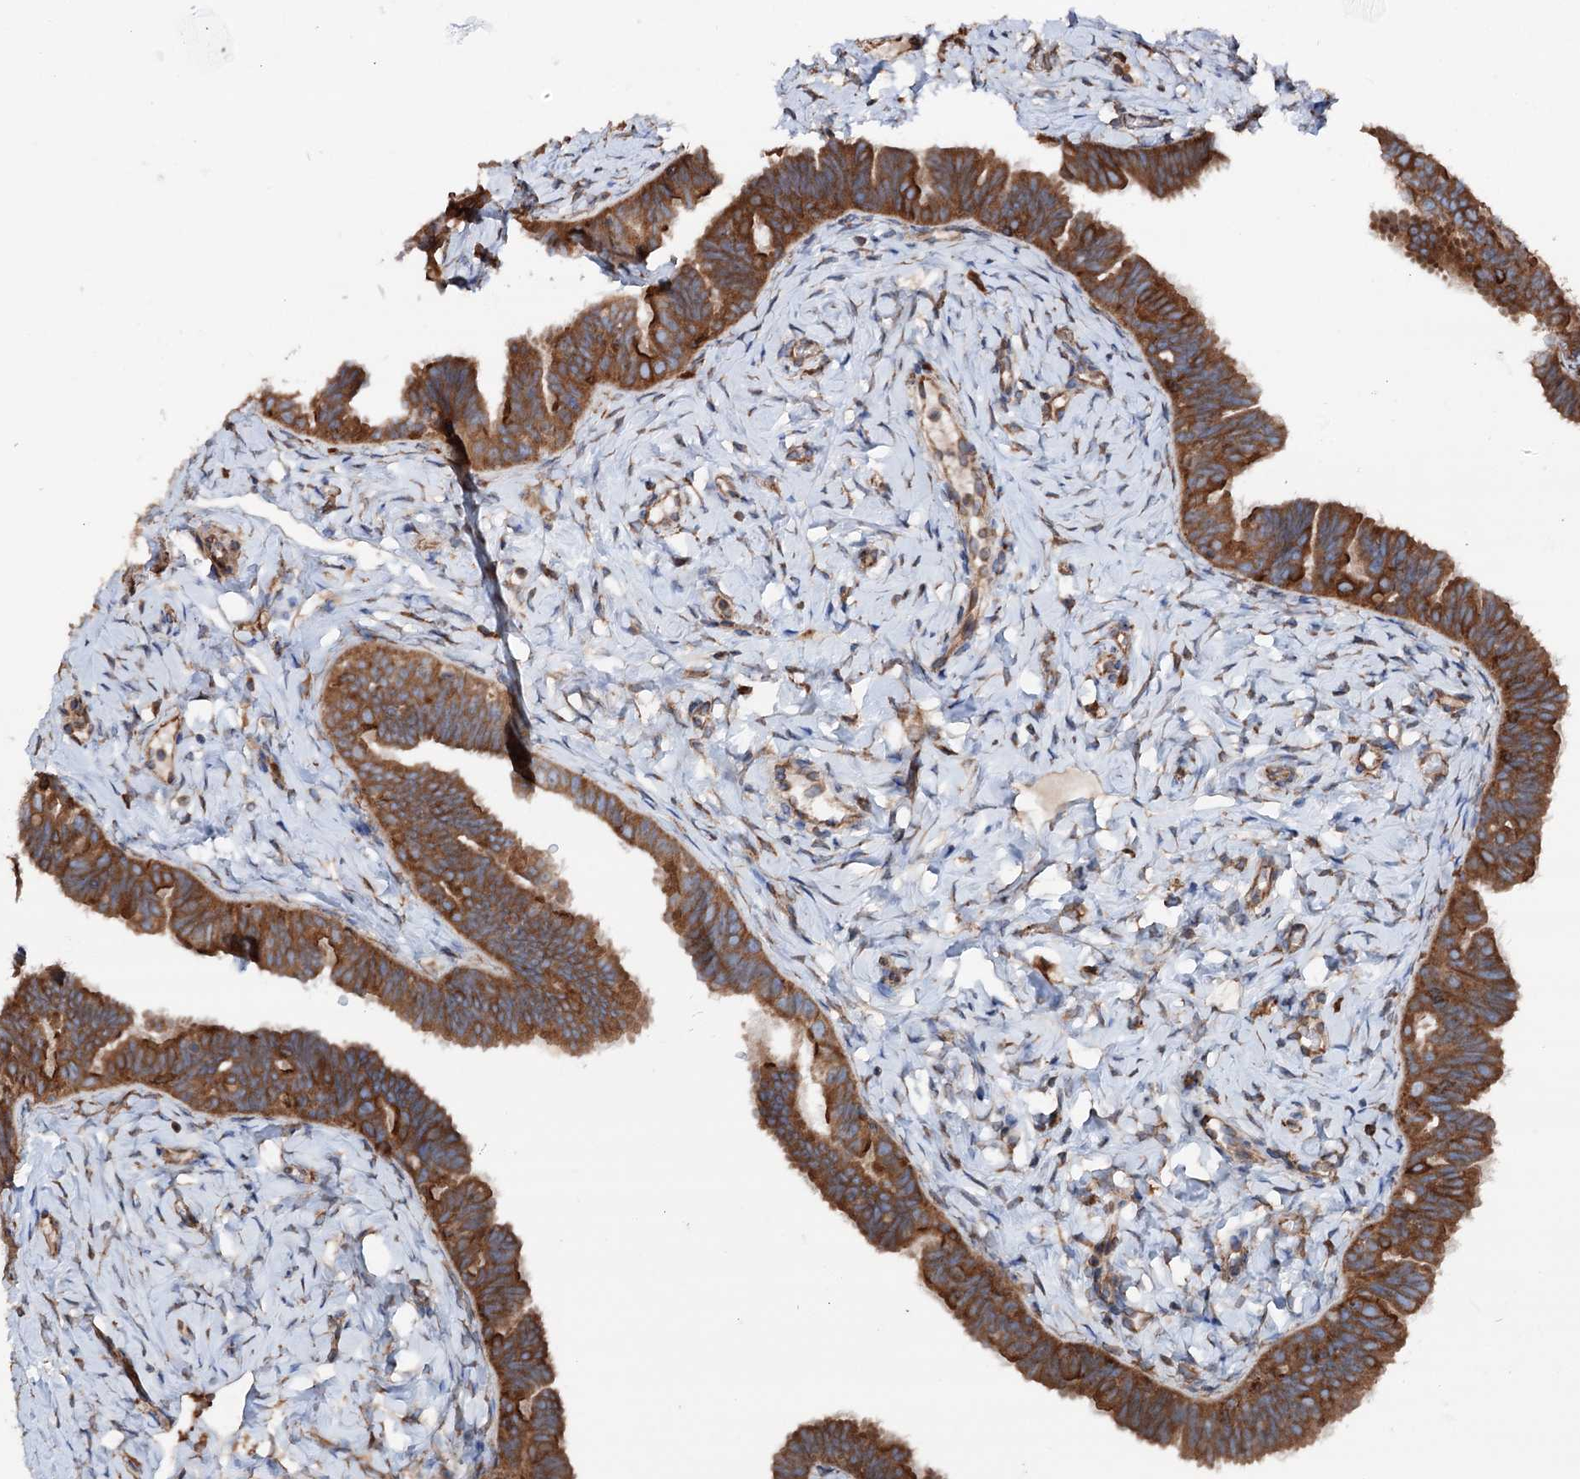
{"staining": {"intensity": "moderate", "quantity": ">75%", "location": "cytoplasmic/membranous"}, "tissue": "fallopian tube", "cell_type": "Glandular cells", "image_type": "normal", "snomed": [{"axis": "morphology", "description": "Normal tissue, NOS"}, {"axis": "topography", "description": "Fallopian tube"}], "caption": "Fallopian tube was stained to show a protein in brown. There is medium levels of moderate cytoplasmic/membranous staining in about >75% of glandular cells. The protein is stained brown, and the nuclei are stained in blue (DAB (3,3'-diaminobenzidine) IHC with brightfield microscopy, high magnification).", "gene": "ERP29", "patient": {"sex": "female", "age": 65}}